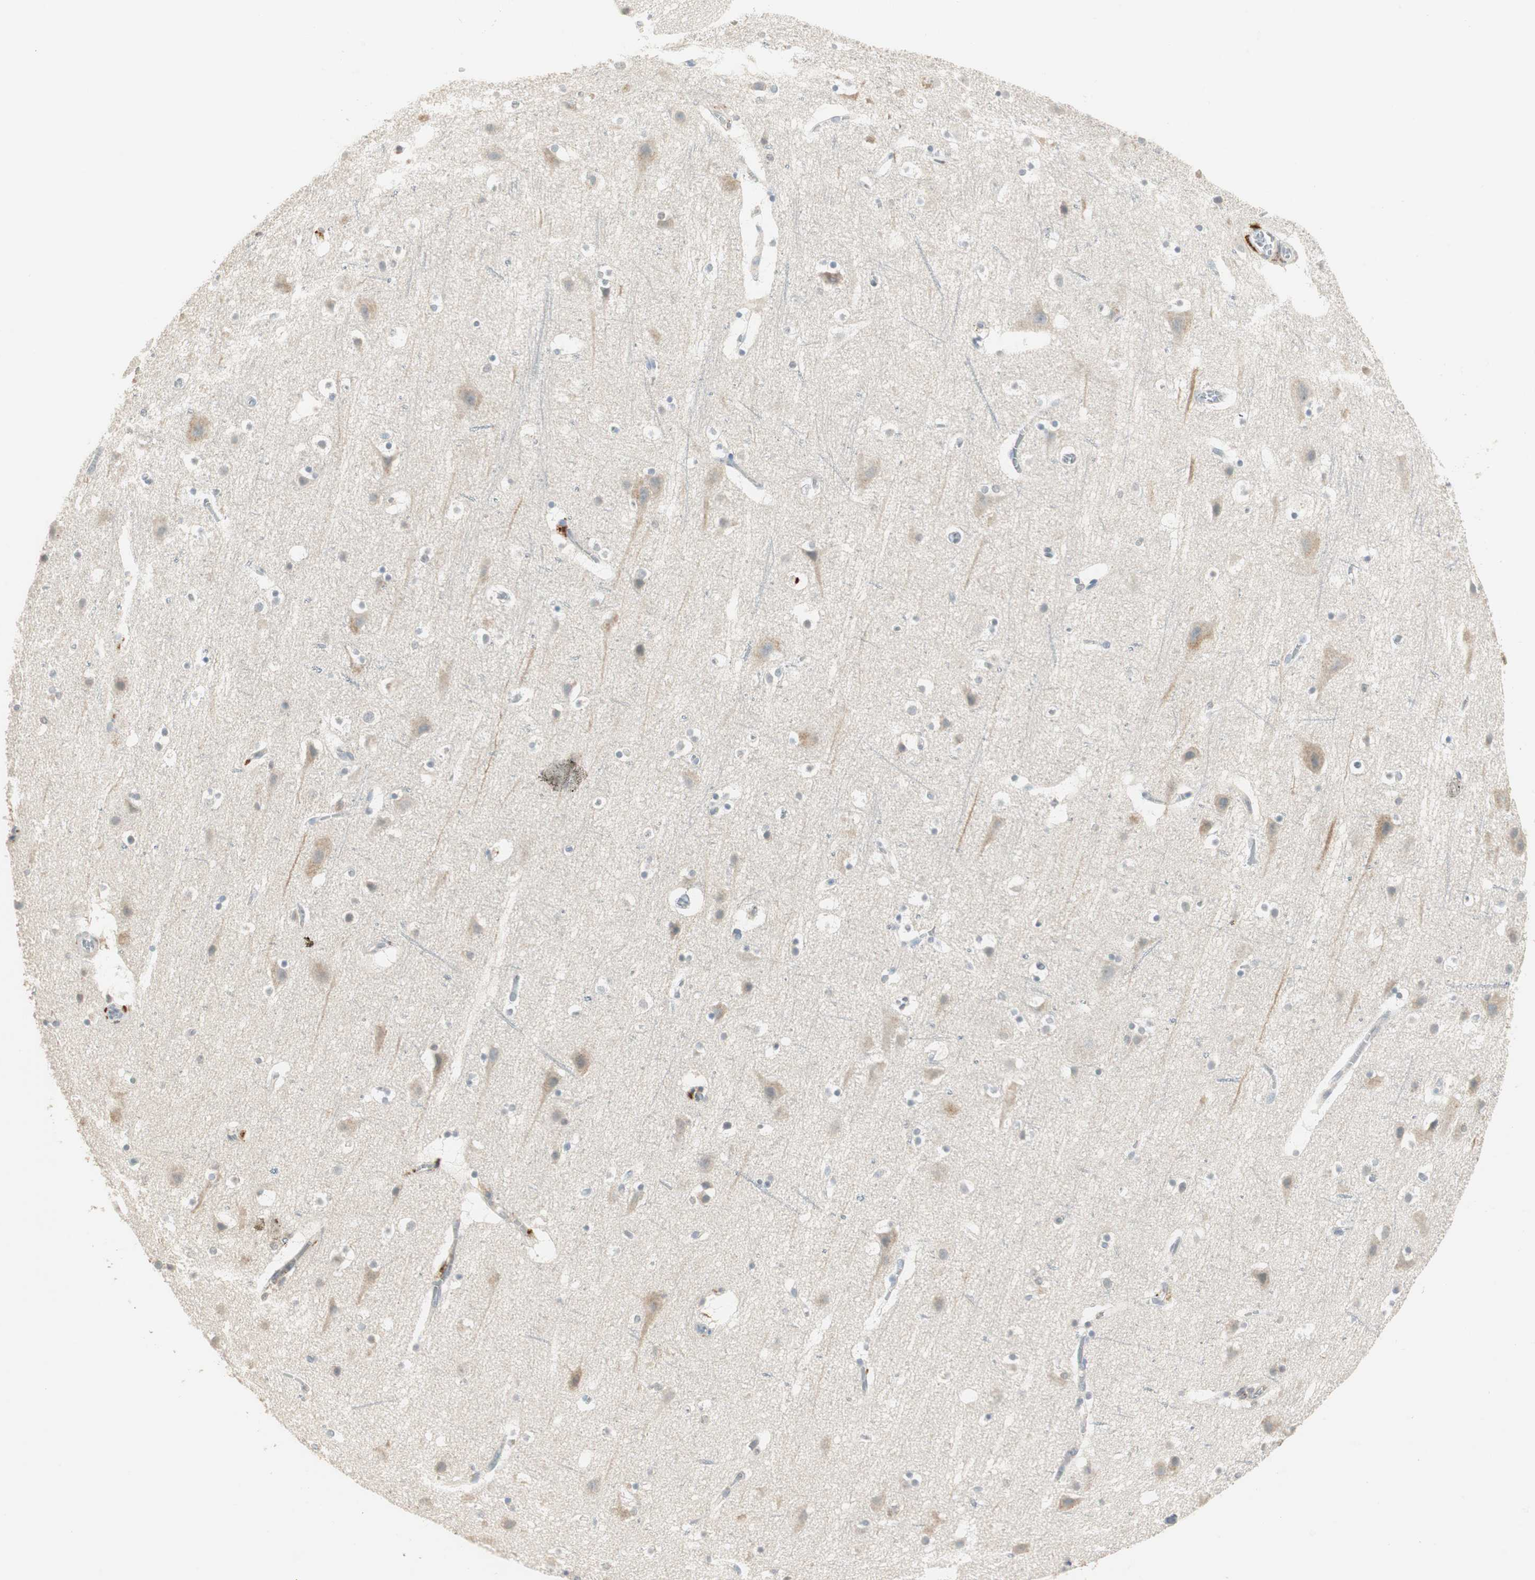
{"staining": {"intensity": "negative", "quantity": "none", "location": "none"}, "tissue": "cerebral cortex", "cell_type": "Endothelial cells", "image_type": "normal", "snomed": [{"axis": "morphology", "description": "Normal tissue, NOS"}, {"axis": "topography", "description": "Cerebral cortex"}], "caption": "A high-resolution micrograph shows immunohistochemistry (IHC) staining of benign cerebral cortex, which reveals no significant expression in endothelial cells. Nuclei are stained in blue.", "gene": "RUNX2", "patient": {"sex": "male", "age": 45}}